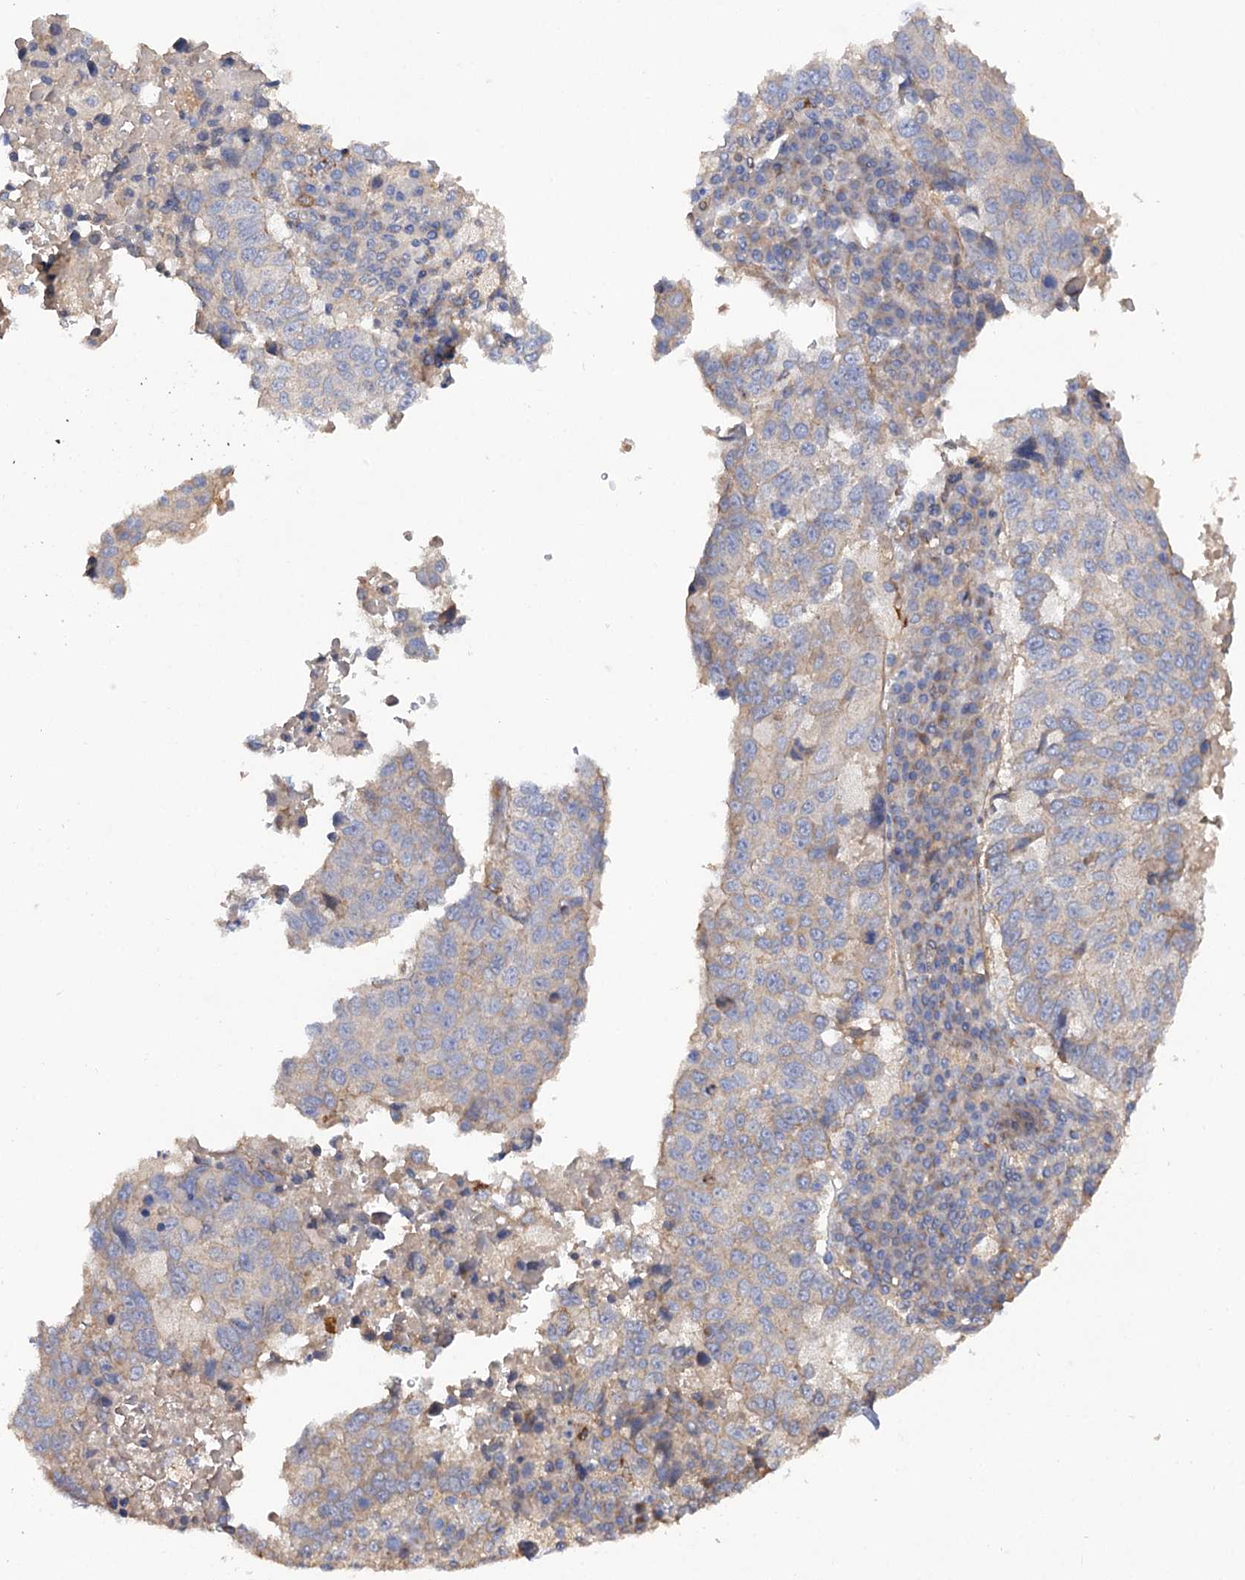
{"staining": {"intensity": "negative", "quantity": "none", "location": "none"}, "tissue": "lung cancer", "cell_type": "Tumor cells", "image_type": "cancer", "snomed": [{"axis": "morphology", "description": "Squamous cell carcinoma, NOS"}, {"axis": "topography", "description": "Lung"}], "caption": "Human lung cancer stained for a protein using immunohistochemistry (IHC) demonstrates no staining in tumor cells.", "gene": "CSAD", "patient": {"sex": "male", "age": 73}}